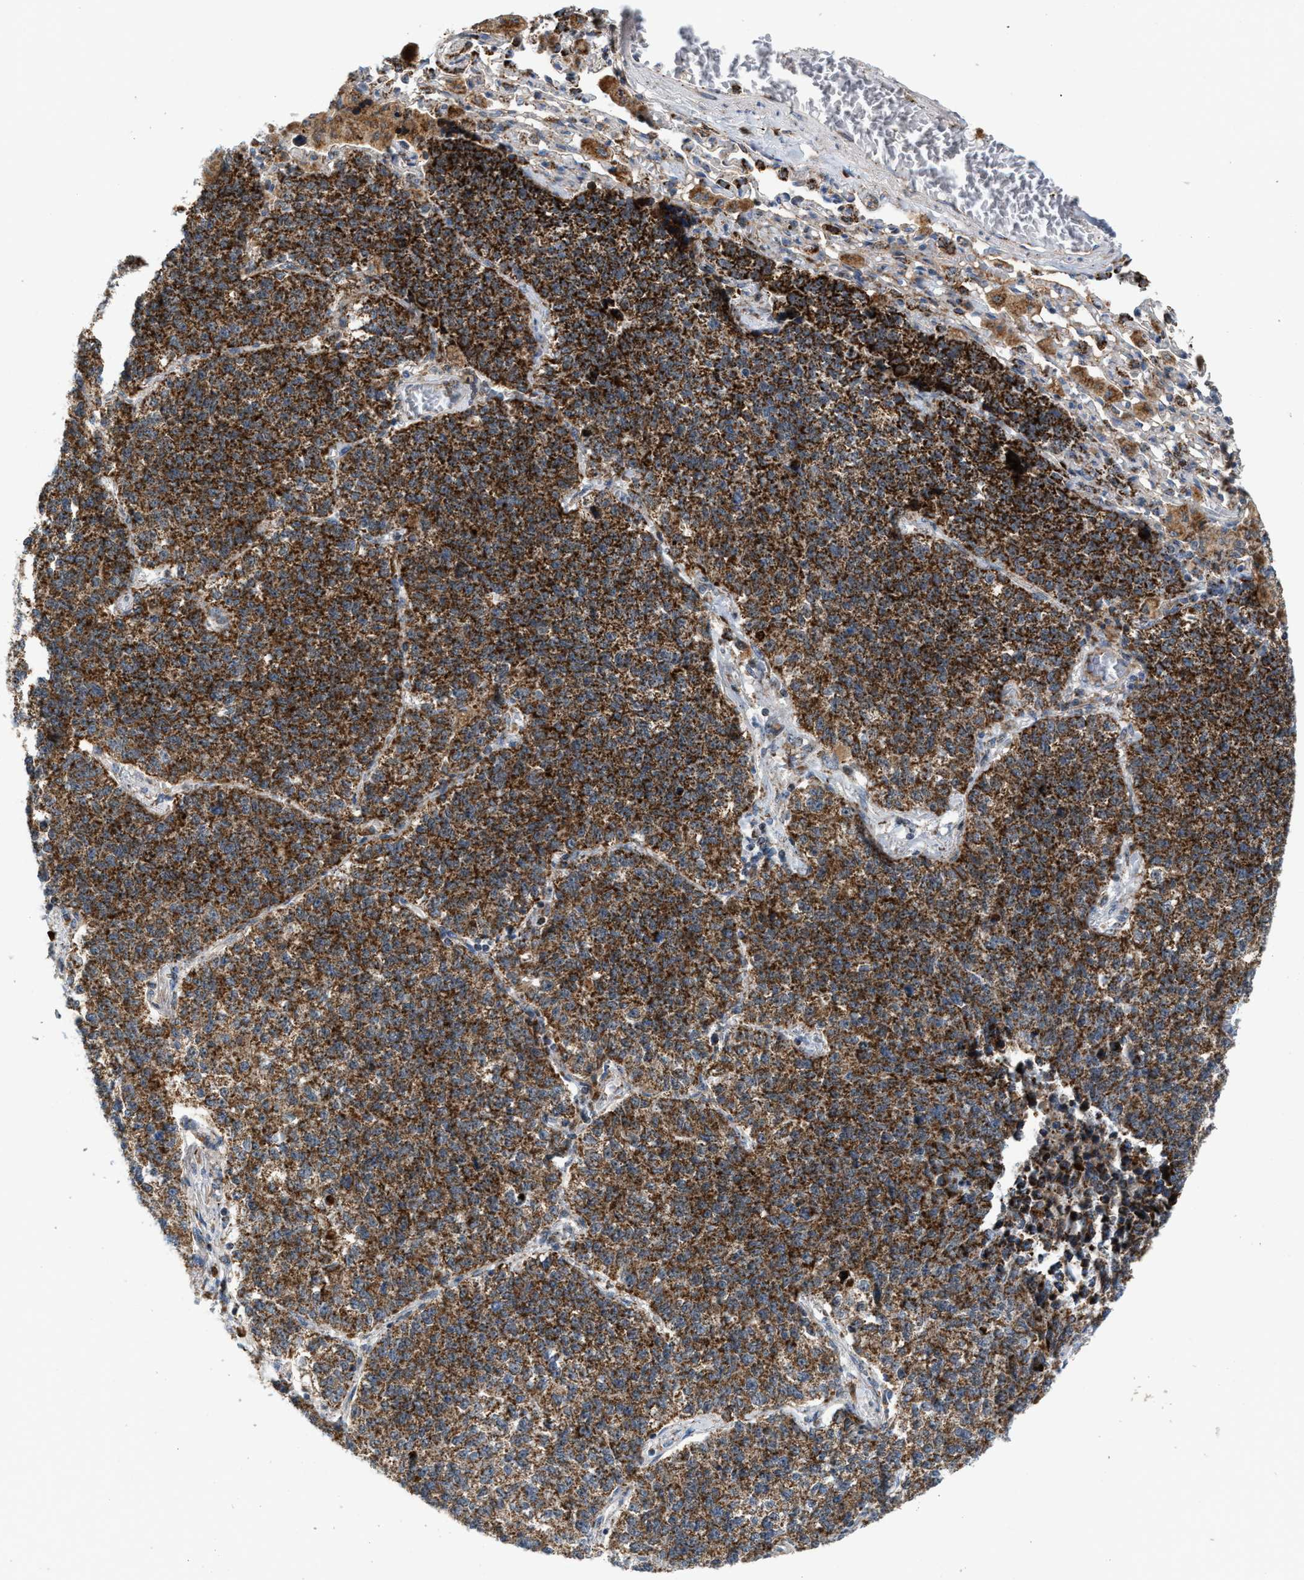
{"staining": {"intensity": "strong", "quantity": ">75%", "location": "cytoplasmic/membranous"}, "tissue": "lung cancer", "cell_type": "Tumor cells", "image_type": "cancer", "snomed": [{"axis": "morphology", "description": "Adenocarcinoma, NOS"}, {"axis": "topography", "description": "Lung"}], "caption": "Immunohistochemistry (IHC) staining of lung cancer, which reveals high levels of strong cytoplasmic/membranous expression in about >75% of tumor cells indicating strong cytoplasmic/membranous protein positivity. The staining was performed using DAB (3,3'-diaminobenzidine) (brown) for protein detection and nuclei were counterstained in hematoxylin (blue).", "gene": "PMPCA", "patient": {"sex": "male", "age": 49}}